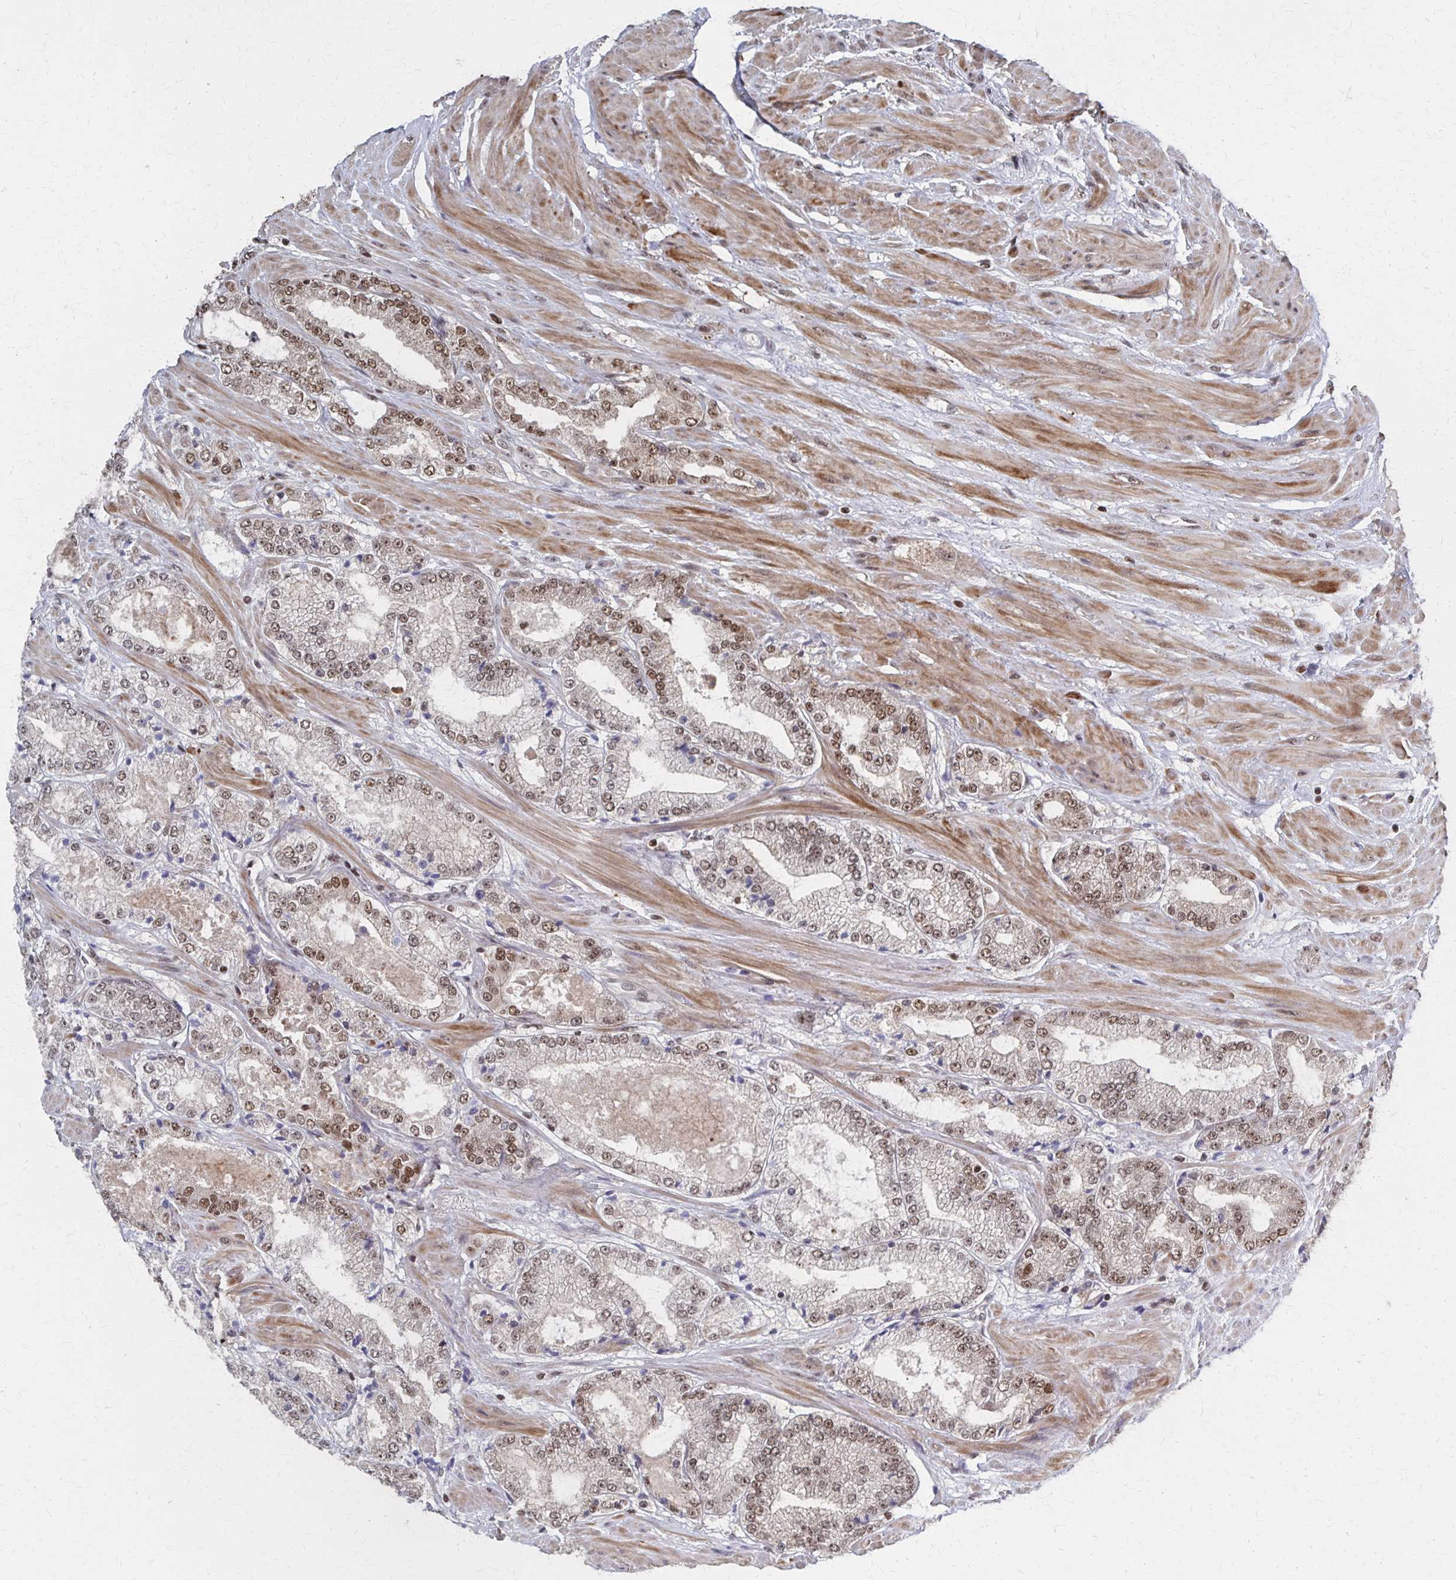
{"staining": {"intensity": "moderate", "quantity": ">75%", "location": "nuclear"}, "tissue": "prostate cancer", "cell_type": "Tumor cells", "image_type": "cancer", "snomed": [{"axis": "morphology", "description": "Adenocarcinoma, High grade"}, {"axis": "topography", "description": "Prostate"}], "caption": "Prostate high-grade adenocarcinoma stained with DAB immunohistochemistry exhibits medium levels of moderate nuclear staining in about >75% of tumor cells.", "gene": "GTF2B", "patient": {"sex": "male", "age": 64}}